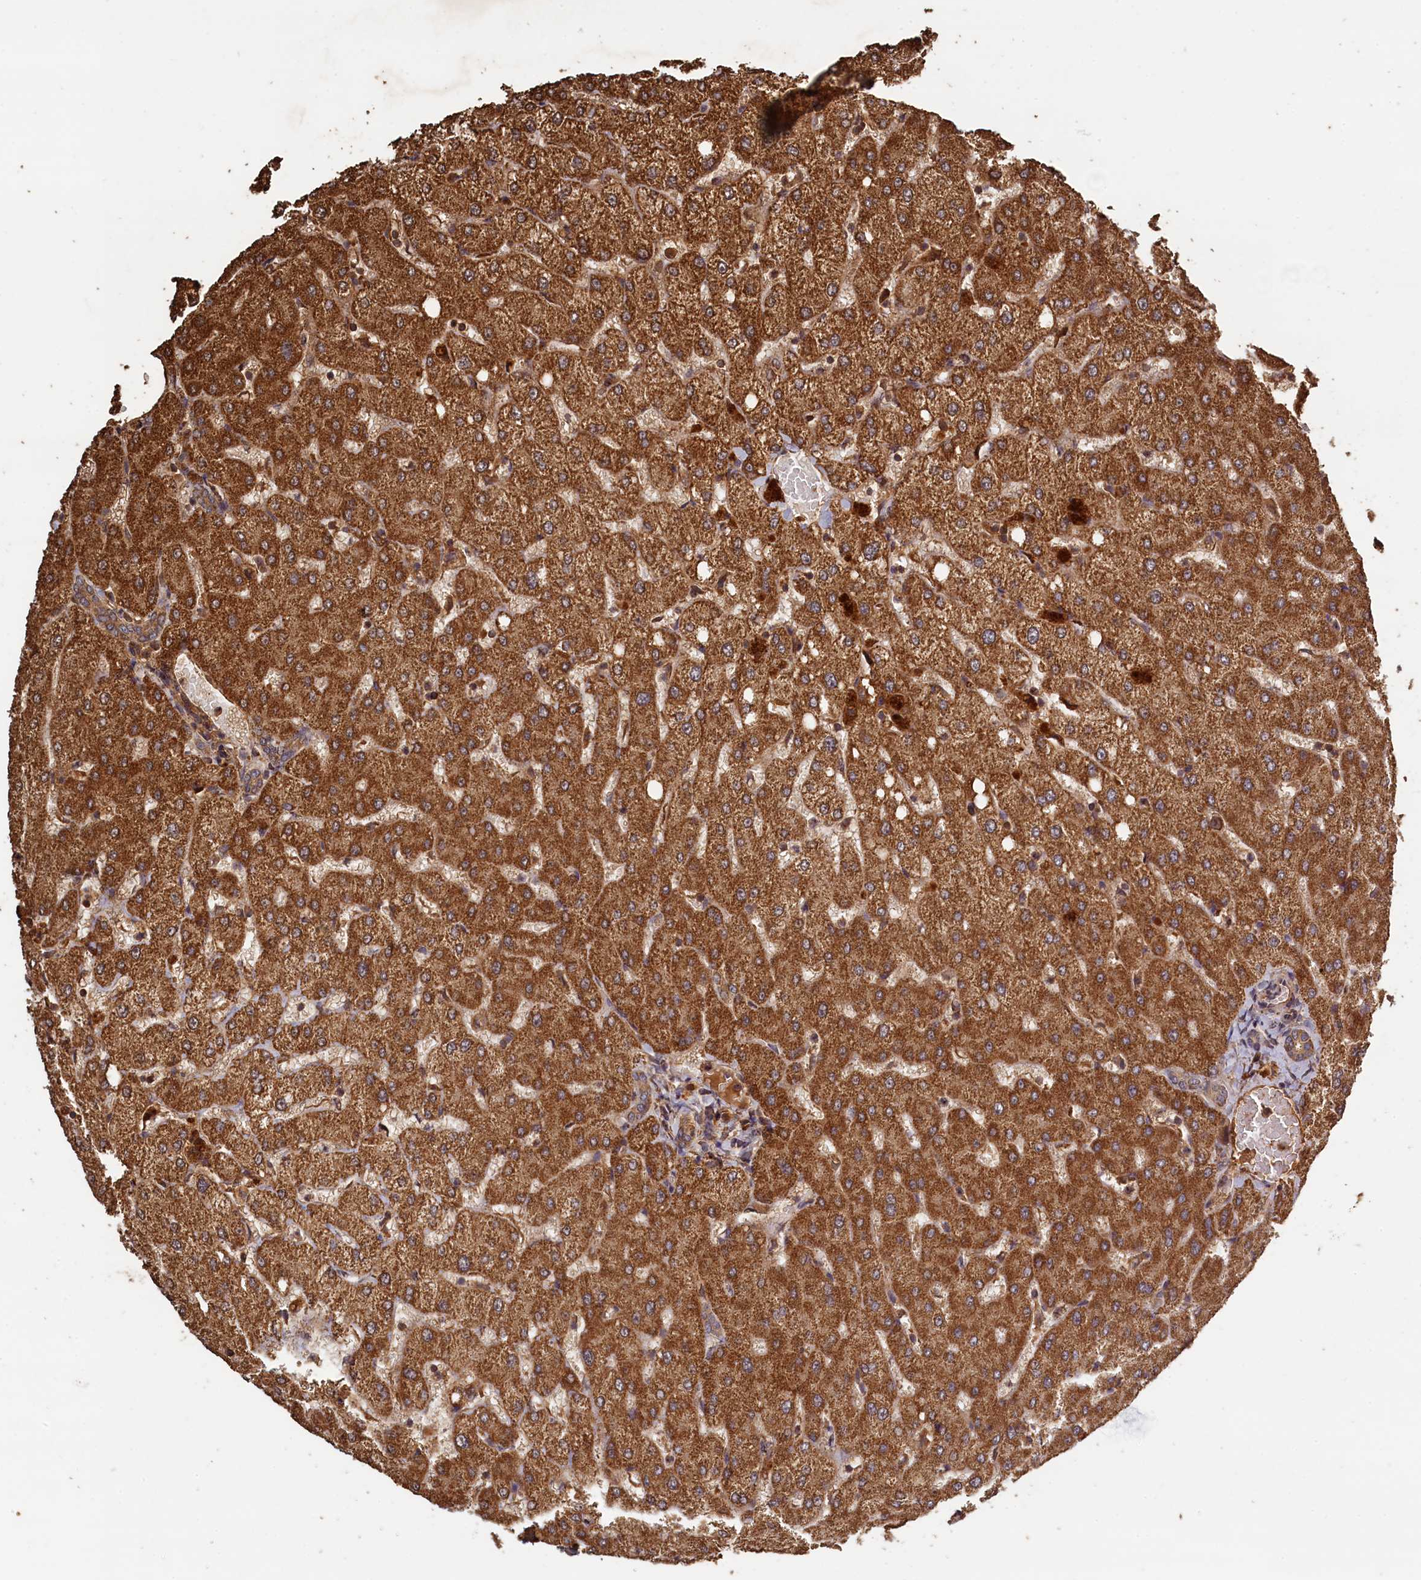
{"staining": {"intensity": "moderate", "quantity": ">75%", "location": "cytoplasmic/membranous"}, "tissue": "liver", "cell_type": "Cholangiocytes", "image_type": "normal", "snomed": [{"axis": "morphology", "description": "Normal tissue, NOS"}, {"axis": "topography", "description": "Liver"}], "caption": "Immunohistochemical staining of normal human liver reveals moderate cytoplasmic/membranous protein staining in about >75% of cholangiocytes.", "gene": "SNX33", "patient": {"sex": "female", "age": 54}}